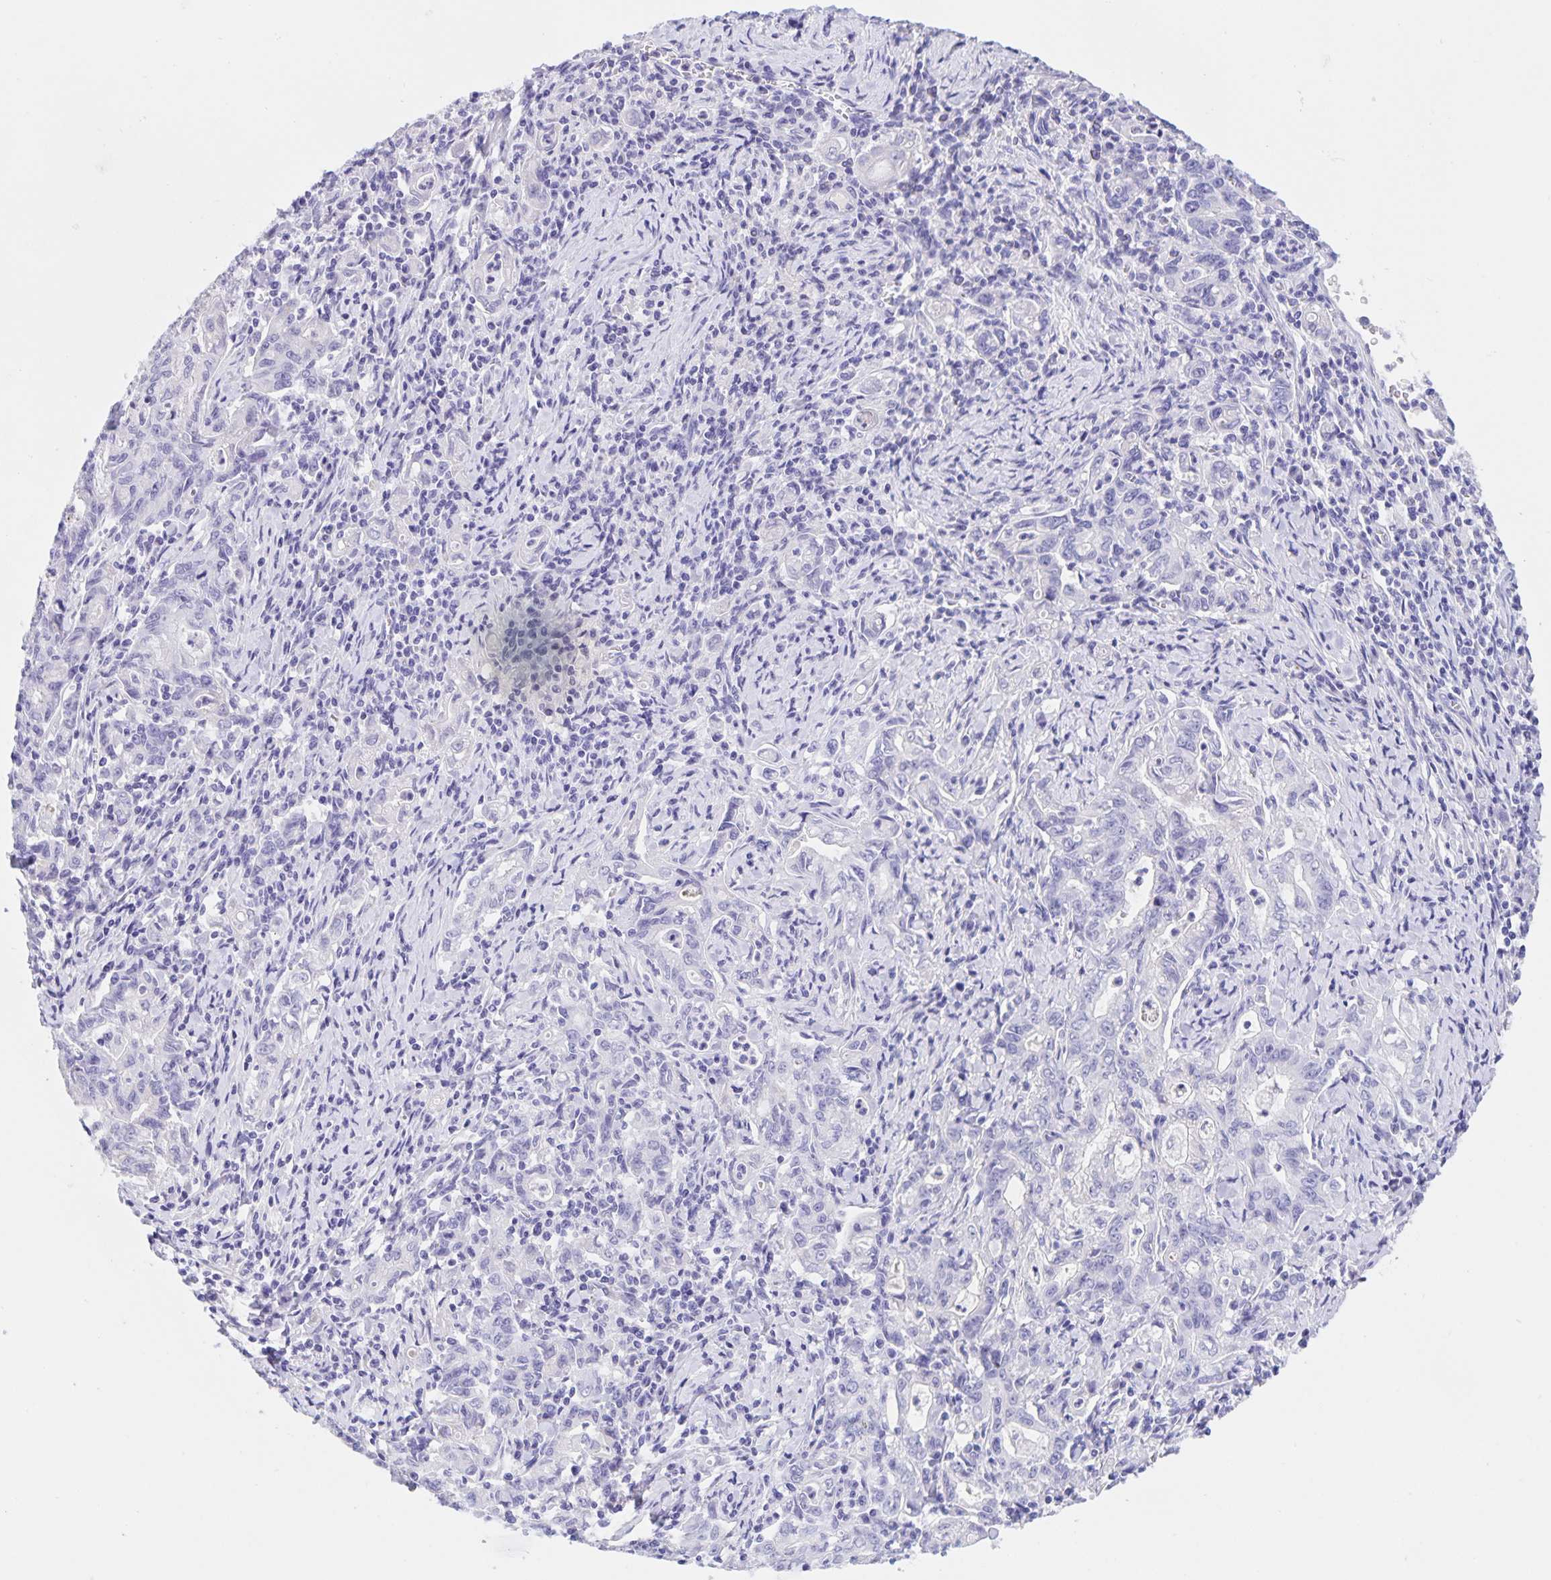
{"staining": {"intensity": "negative", "quantity": "none", "location": "none"}, "tissue": "stomach cancer", "cell_type": "Tumor cells", "image_type": "cancer", "snomed": [{"axis": "morphology", "description": "Adenocarcinoma, NOS"}, {"axis": "topography", "description": "Stomach, upper"}], "caption": "This is a image of IHC staining of stomach cancer (adenocarcinoma), which shows no expression in tumor cells.", "gene": "CATSPER4", "patient": {"sex": "female", "age": 79}}